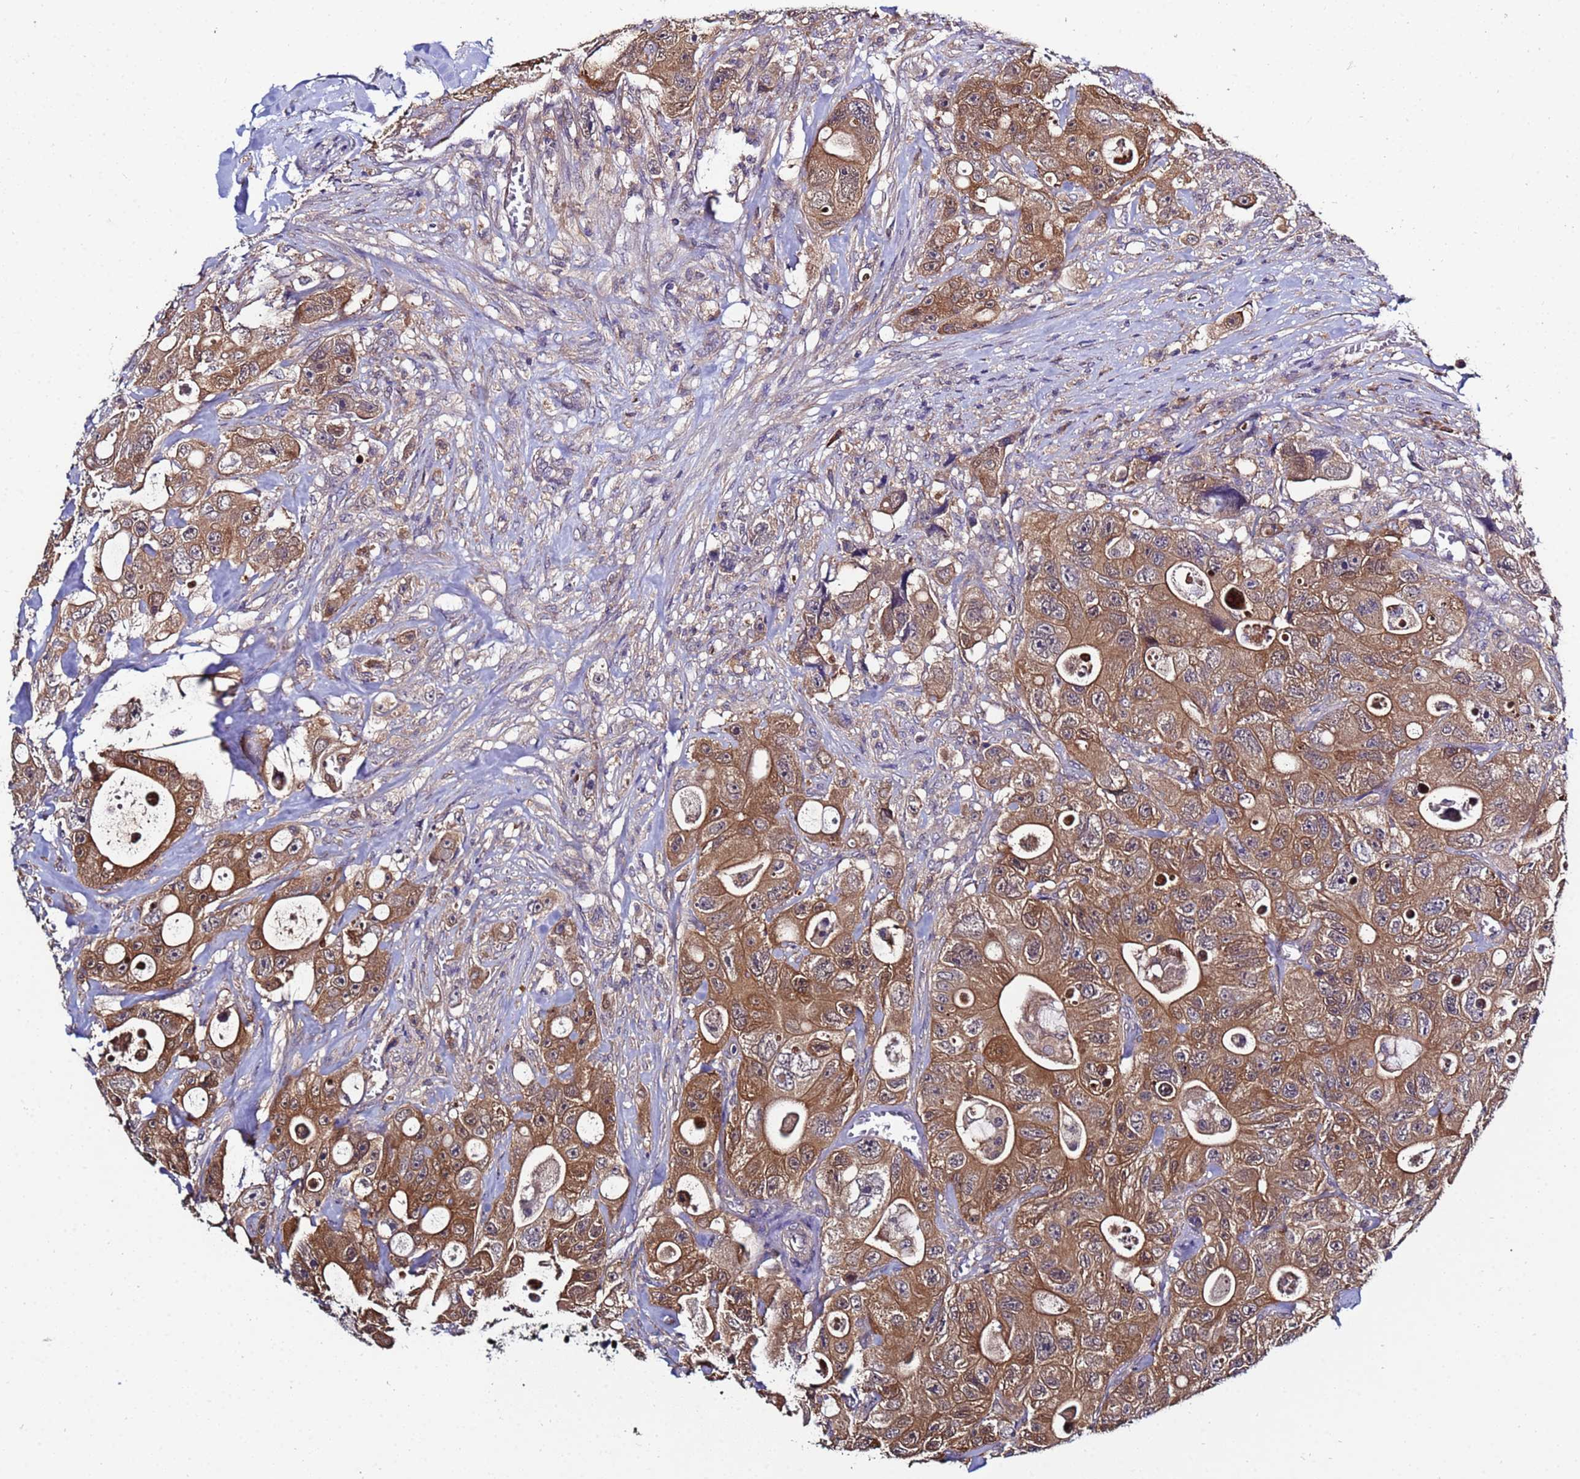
{"staining": {"intensity": "moderate", "quantity": ">75%", "location": "cytoplasmic/membranous"}, "tissue": "colorectal cancer", "cell_type": "Tumor cells", "image_type": "cancer", "snomed": [{"axis": "morphology", "description": "Adenocarcinoma, NOS"}, {"axis": "topography", "description": "Colon"}], "caption": "This is an image of immunohistochemistry (IHC) staining of colorectal cancer, which shows moderate staining in the cytoplasmic/membranous of tumor cells.", "gene": "NAXE", "patient": {"sex": "female", "age": 46}}